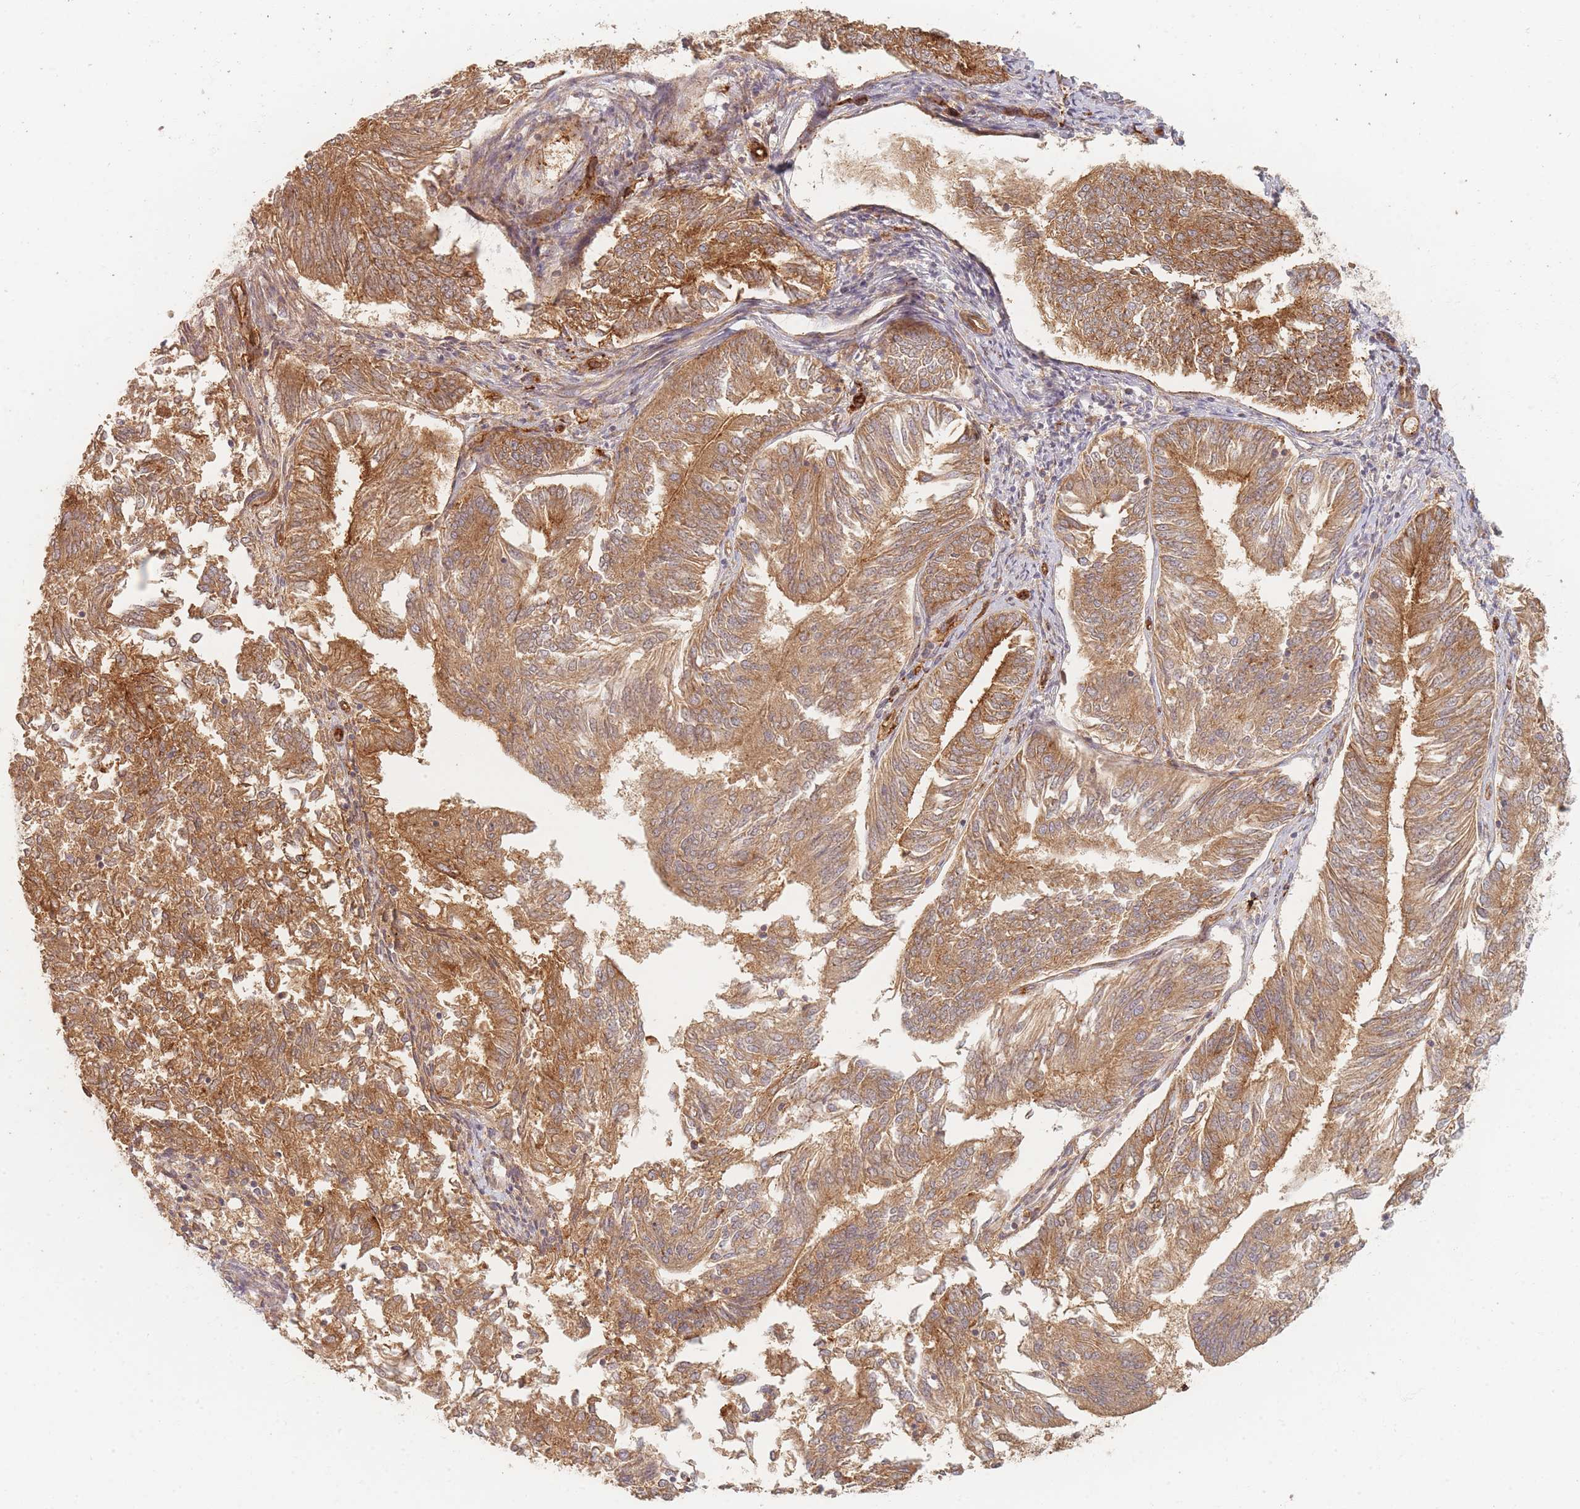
{"staining": {"intensity": "moderate", "quantity": ">75%", "location": "cytoplasmic/membranous"}, "tissue": "endometrial cancer", "cell_type": "Tumor cells", "image_type": "cancer", "snomed": [{"axis": "morphology", "description": "Adenocarcinoma, NOS"}, {"axis": "topography", "description": "Endometrium"}], "caption": "Tumor cells demonstrate medium levels of moderate cytoplasmic/membranous expression in about >75% of cells in human endometrial cancer (adenocarcinoma). (DAB IHC, brown staining for protein, blue staining for nuclei).", "gene": "MRPS6", "patient": {"sex": "female", "age": 58}}